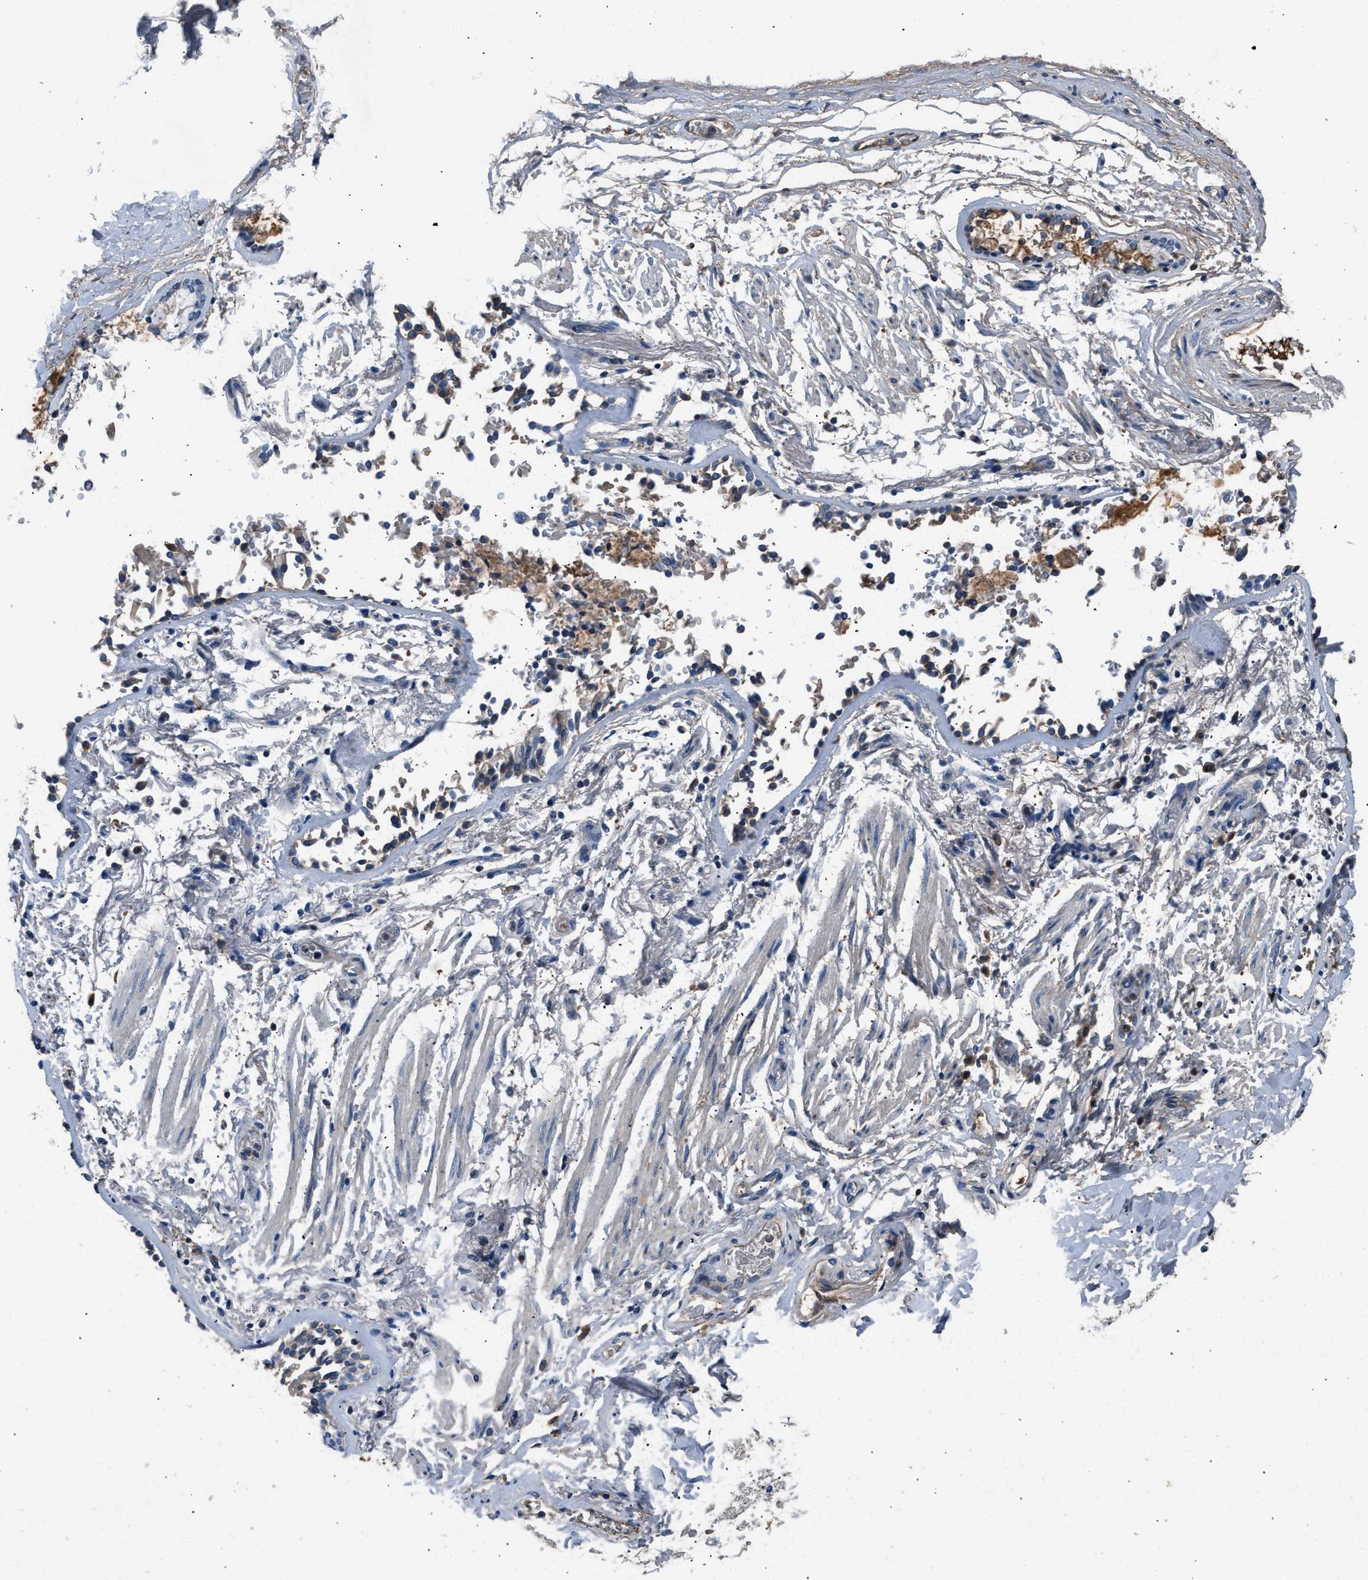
{"staining": {"intensity": "negative", "quantity": "none", "location": "none"}, "tissue": "adipose tissue", "cell_type": "Adipocytes", "image_type": "normal", "snomed": [{"axis": "morphology", "description": "Normal tissue, NOS"}, {"axis": "topography", "description": "Cartilage tissue"}, {"axis": "topography", "description": "Lung"}], "caption": "Immunohistochemistry histopathology image of normal human adipose tissue stained for a protein (brown), which exhibits no positivity in adipocytes. (DAB (3,3'-diaminobenzidine) IHC with hematoxylin counter stain).", "gene": "STC1", "patient": {"sex": "female", "age": 77}}